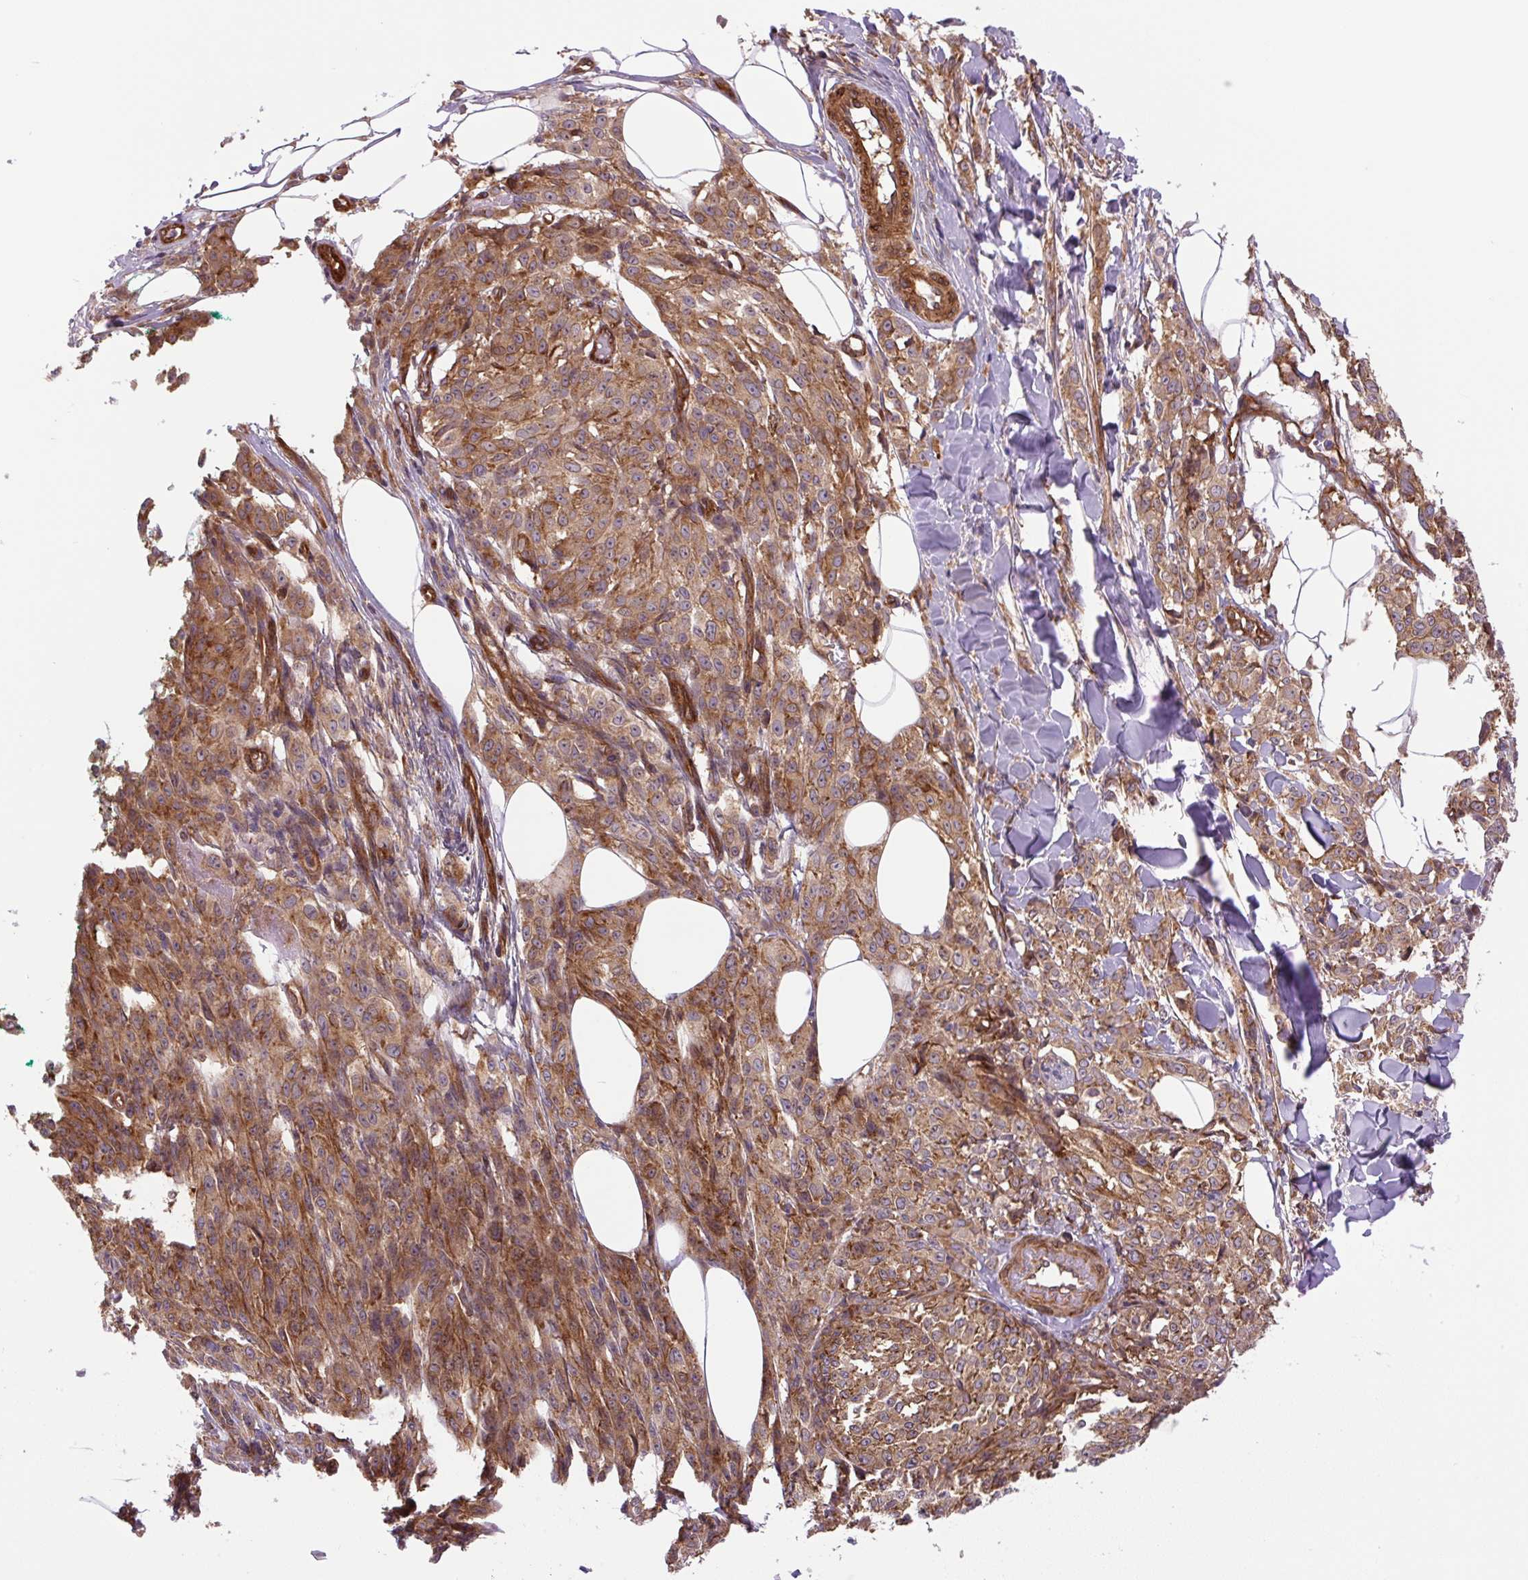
{"staining": {"intensity": "moderate", "quantity": ">75%", "location": "cytoplasmic/membranous"}, "tissue": "melanoma", "cell_type": "Tumor cells", "image_type": "cancer", "snomed": [{"axis": "morphology", "description": "Malignant melanoma, NOS"}, {"axis": "topography", "description": "Skin"}], "caption": "This image demonstrates immunohistochemistry (IHC) staining of malignant melanoma, with medium moderate cytoplasmic/membranous positivity in about >75% of tumor cells.", "gene": "SEPTIN10", "patient": {"sex": "female", "age": 52}}